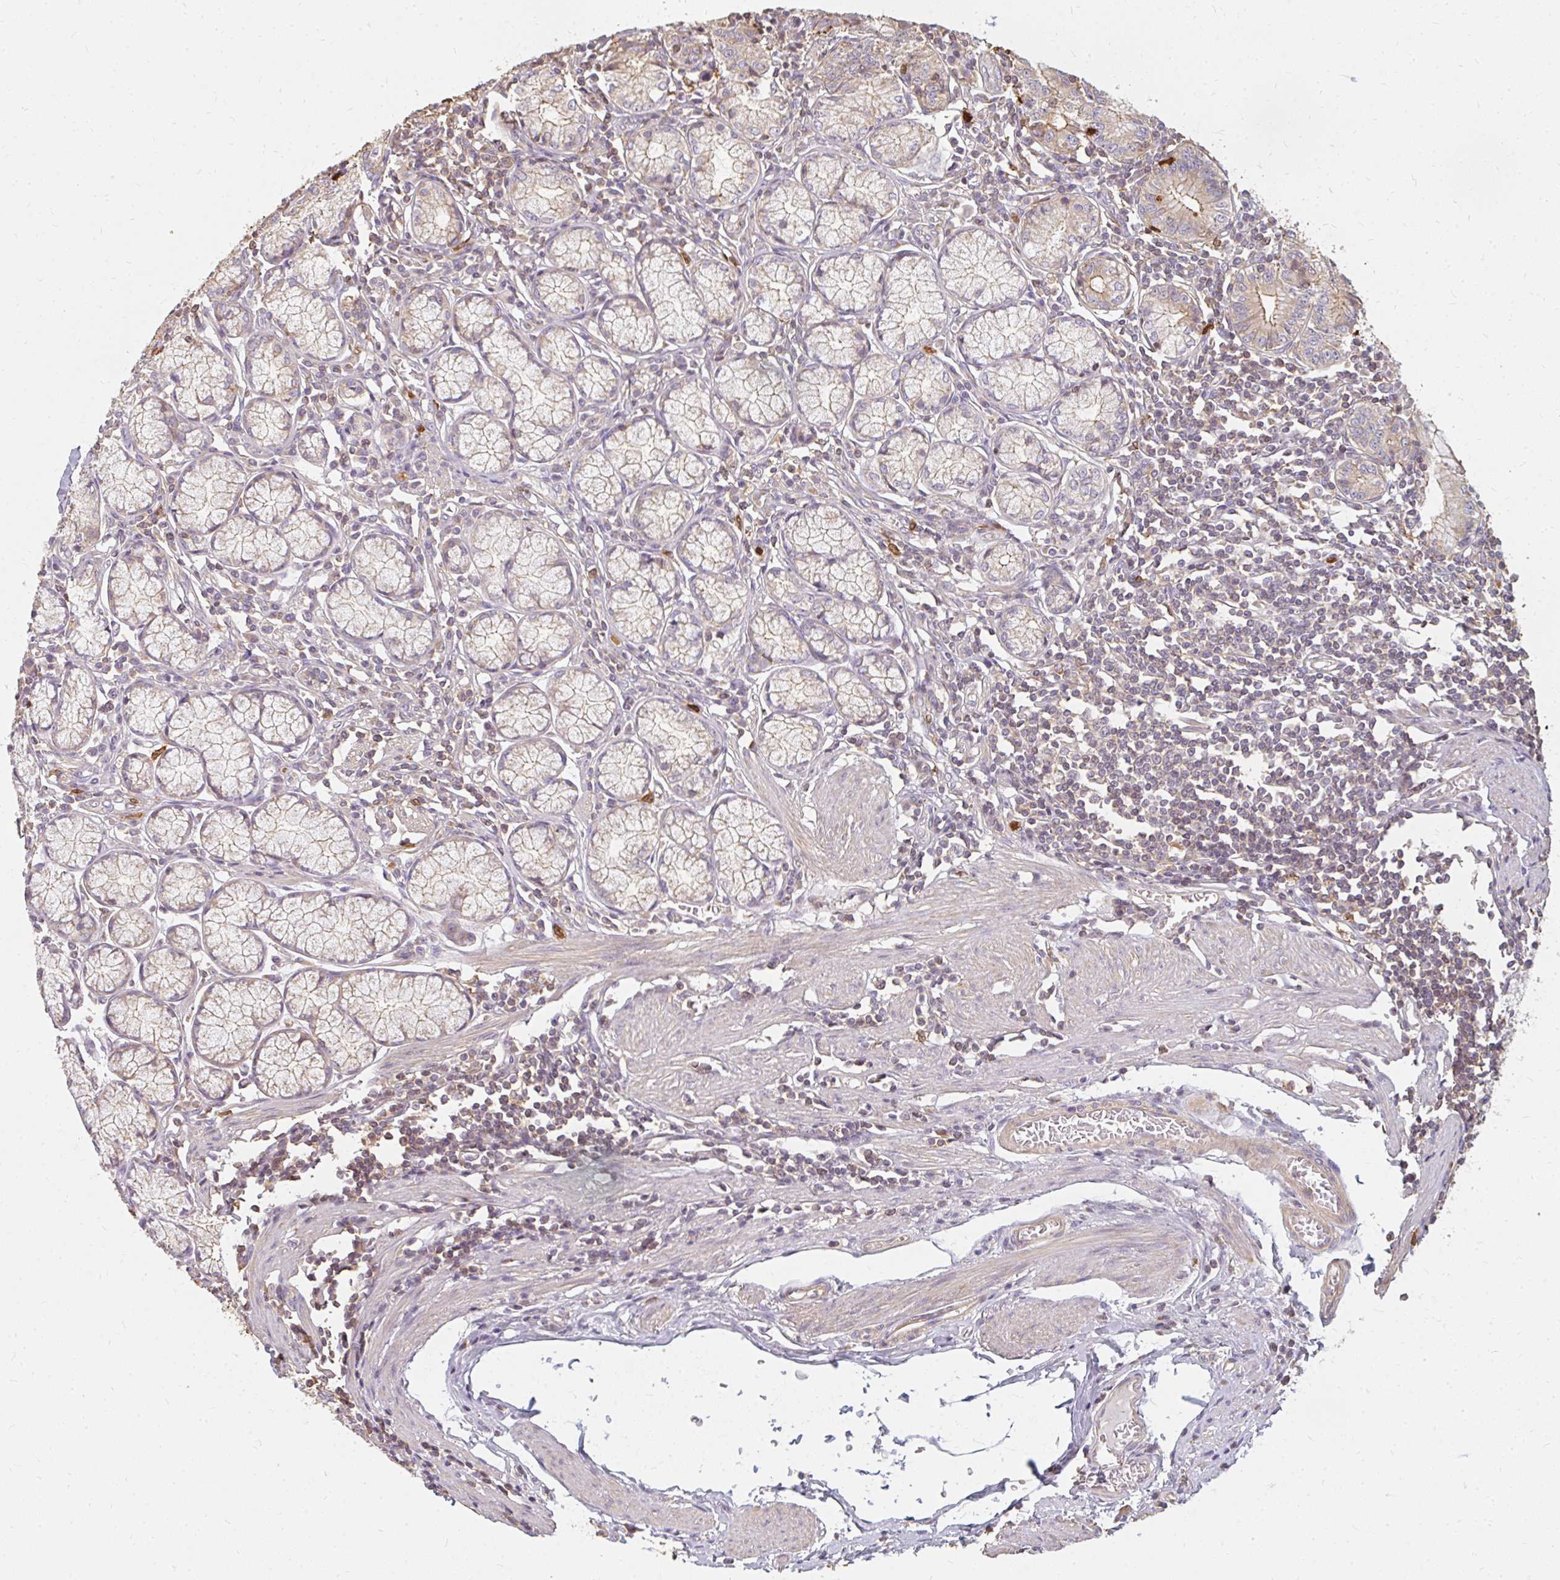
{"staining": {"intensity": "moderate", "quantity": "25%-75%", "location": "cytoplasmic/membranous"}, "tissue": "stomach", "cell_type": "Glandular cells", "image_type": "normal", "snomed": [{"axis": "morphology", "description": "Normal tissue, NOS"}, {"axis": "topography", "description": "Stomach"}], "caption": "A brown stain shows moderate cytoplasmic/membranous staining of a protein in glandular cells of unremarkable human stomach. Immunohistochemistry (ihc) stains the protein in brown and the nuclei are stained blue.", "gene": "CNTRL", "patient": {"sex": "male", "age": 55}}